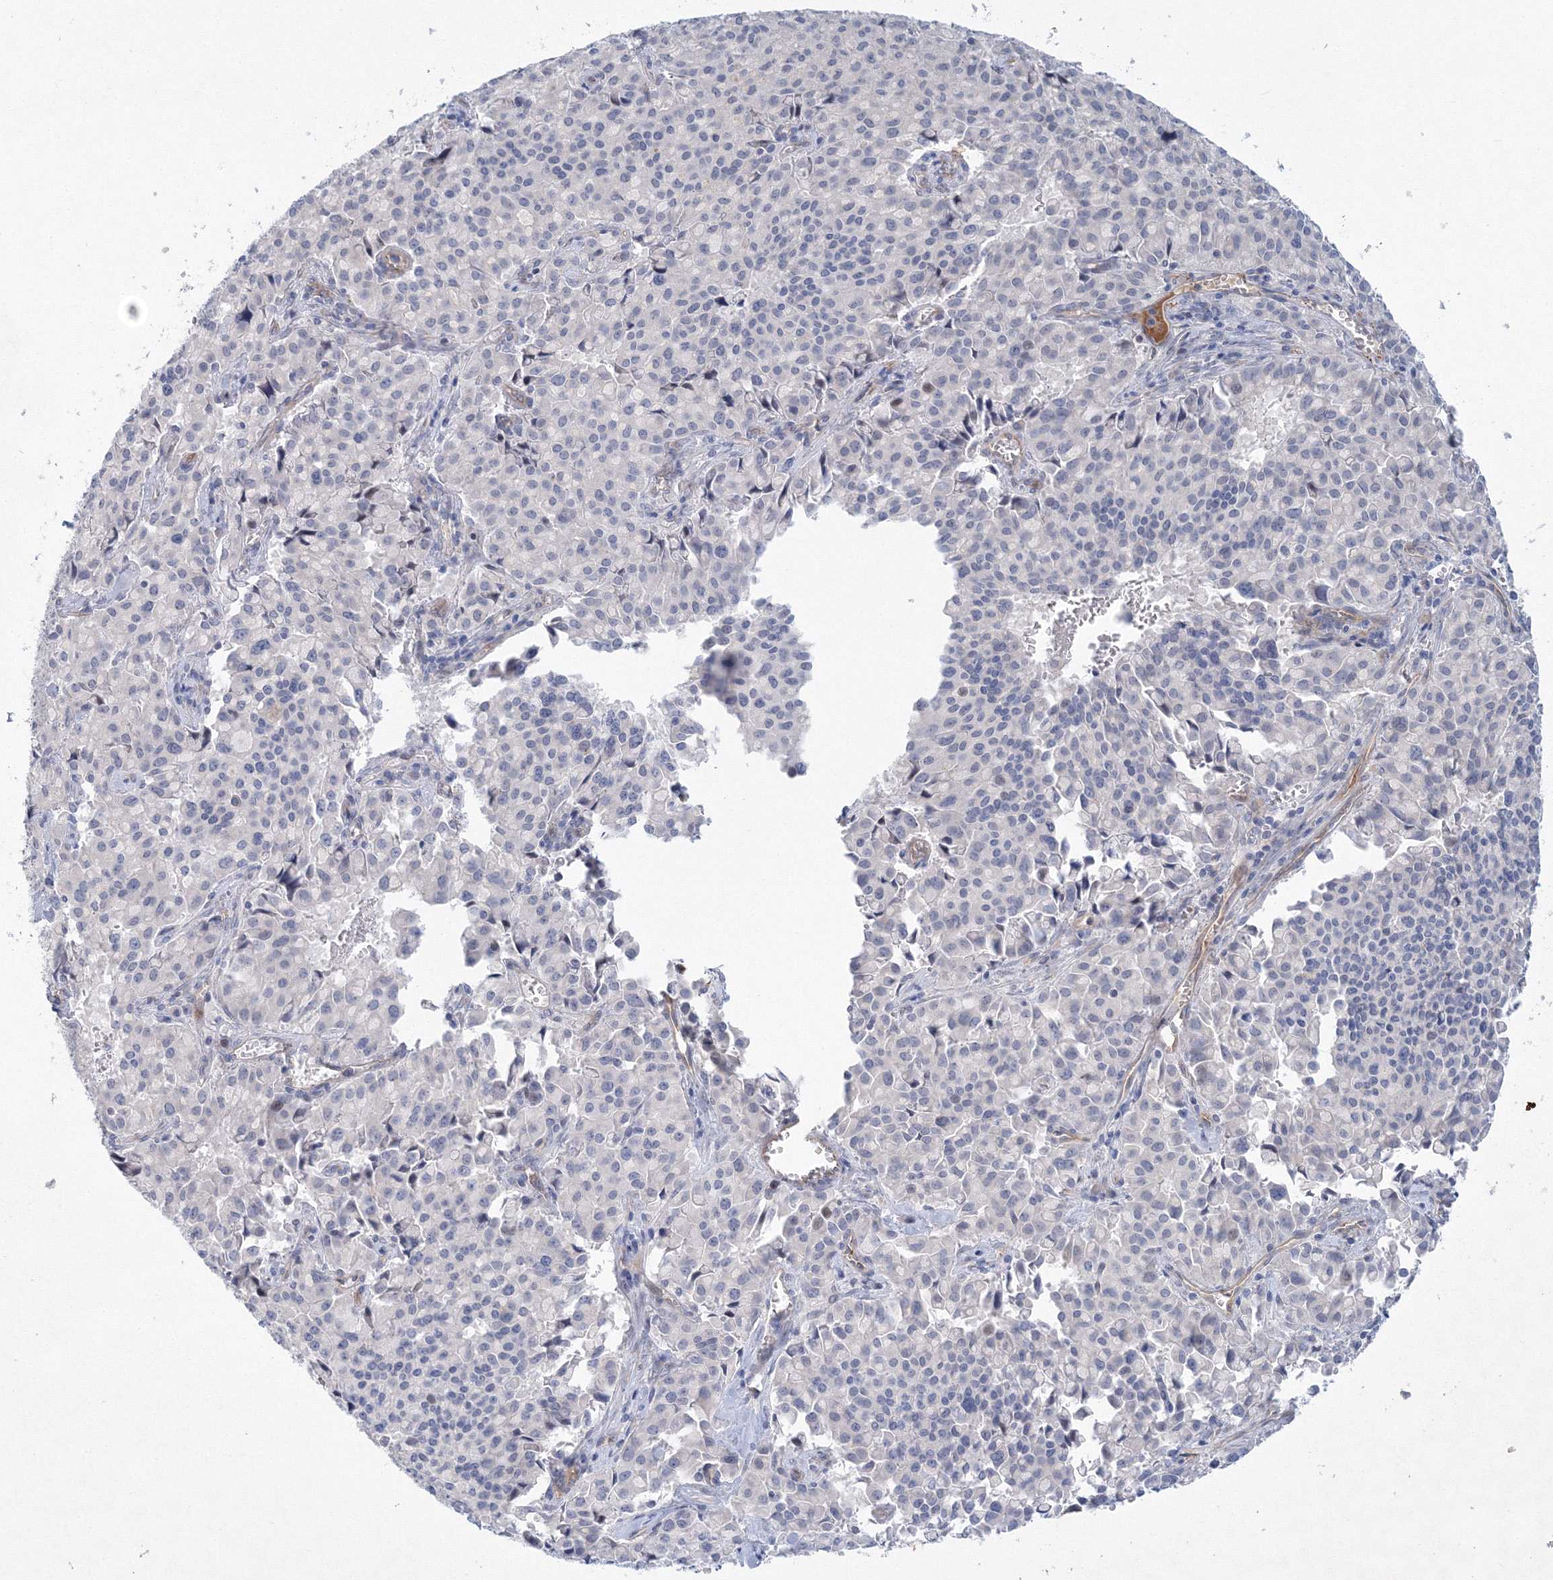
{"staining": {"intensity": "negative", "quantity": "none", "location": "none"}, "tissue": "pancreatic cancer", "cell_type": "Tumor cells", "image_type": "cancer", "snomed": [{"axis": "morphology", "description": "Adenocarcinoma, NOS"}, {"axis": "topography", "description": "Pancreas"}], "caption": "Pancreatic adenocarcinoma was stained to show a protein in brown. There is no significant staining in tumor cells.", "gene": "TANC1", "patient": {"sex": "male", "age": 65}}